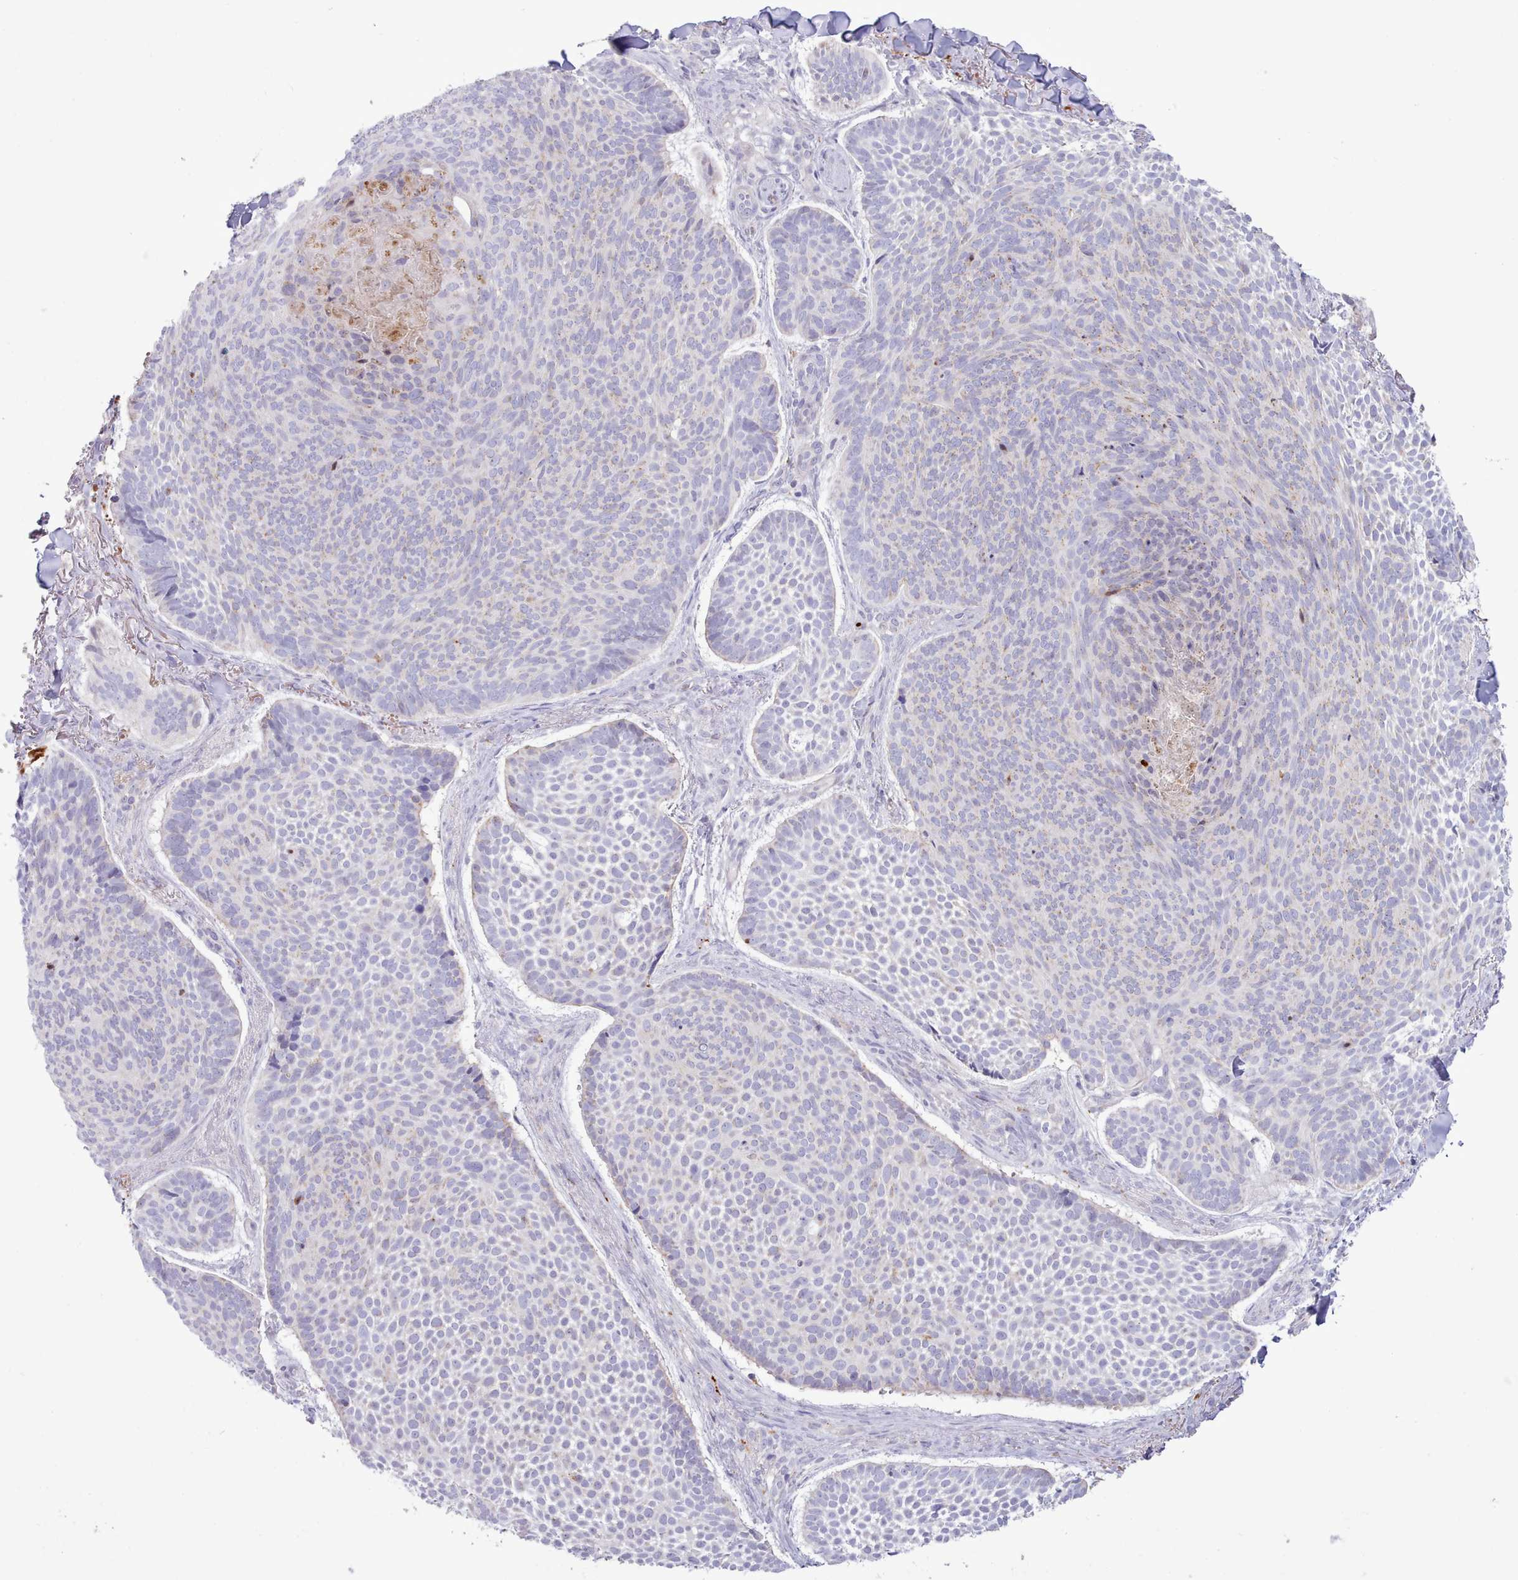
{"staining": {"intensity": "negative", "quantity": "none", "location": "none"}, "tissue": "skin cancer", "cell_type": "Tumor cells", "image_type": "cancer", "snomed": [{"axis": "morphology", "description": "Basal cell carcinoma"}, {"axis": "topography", "description": "Skin"}], "caption": "Skin cancer stained for a protein using immunohistochemistry (IHC) shows no positivity tumor cells.", "gene": "SRD5A1", "patient": {"sex": "male", "age": 70}}